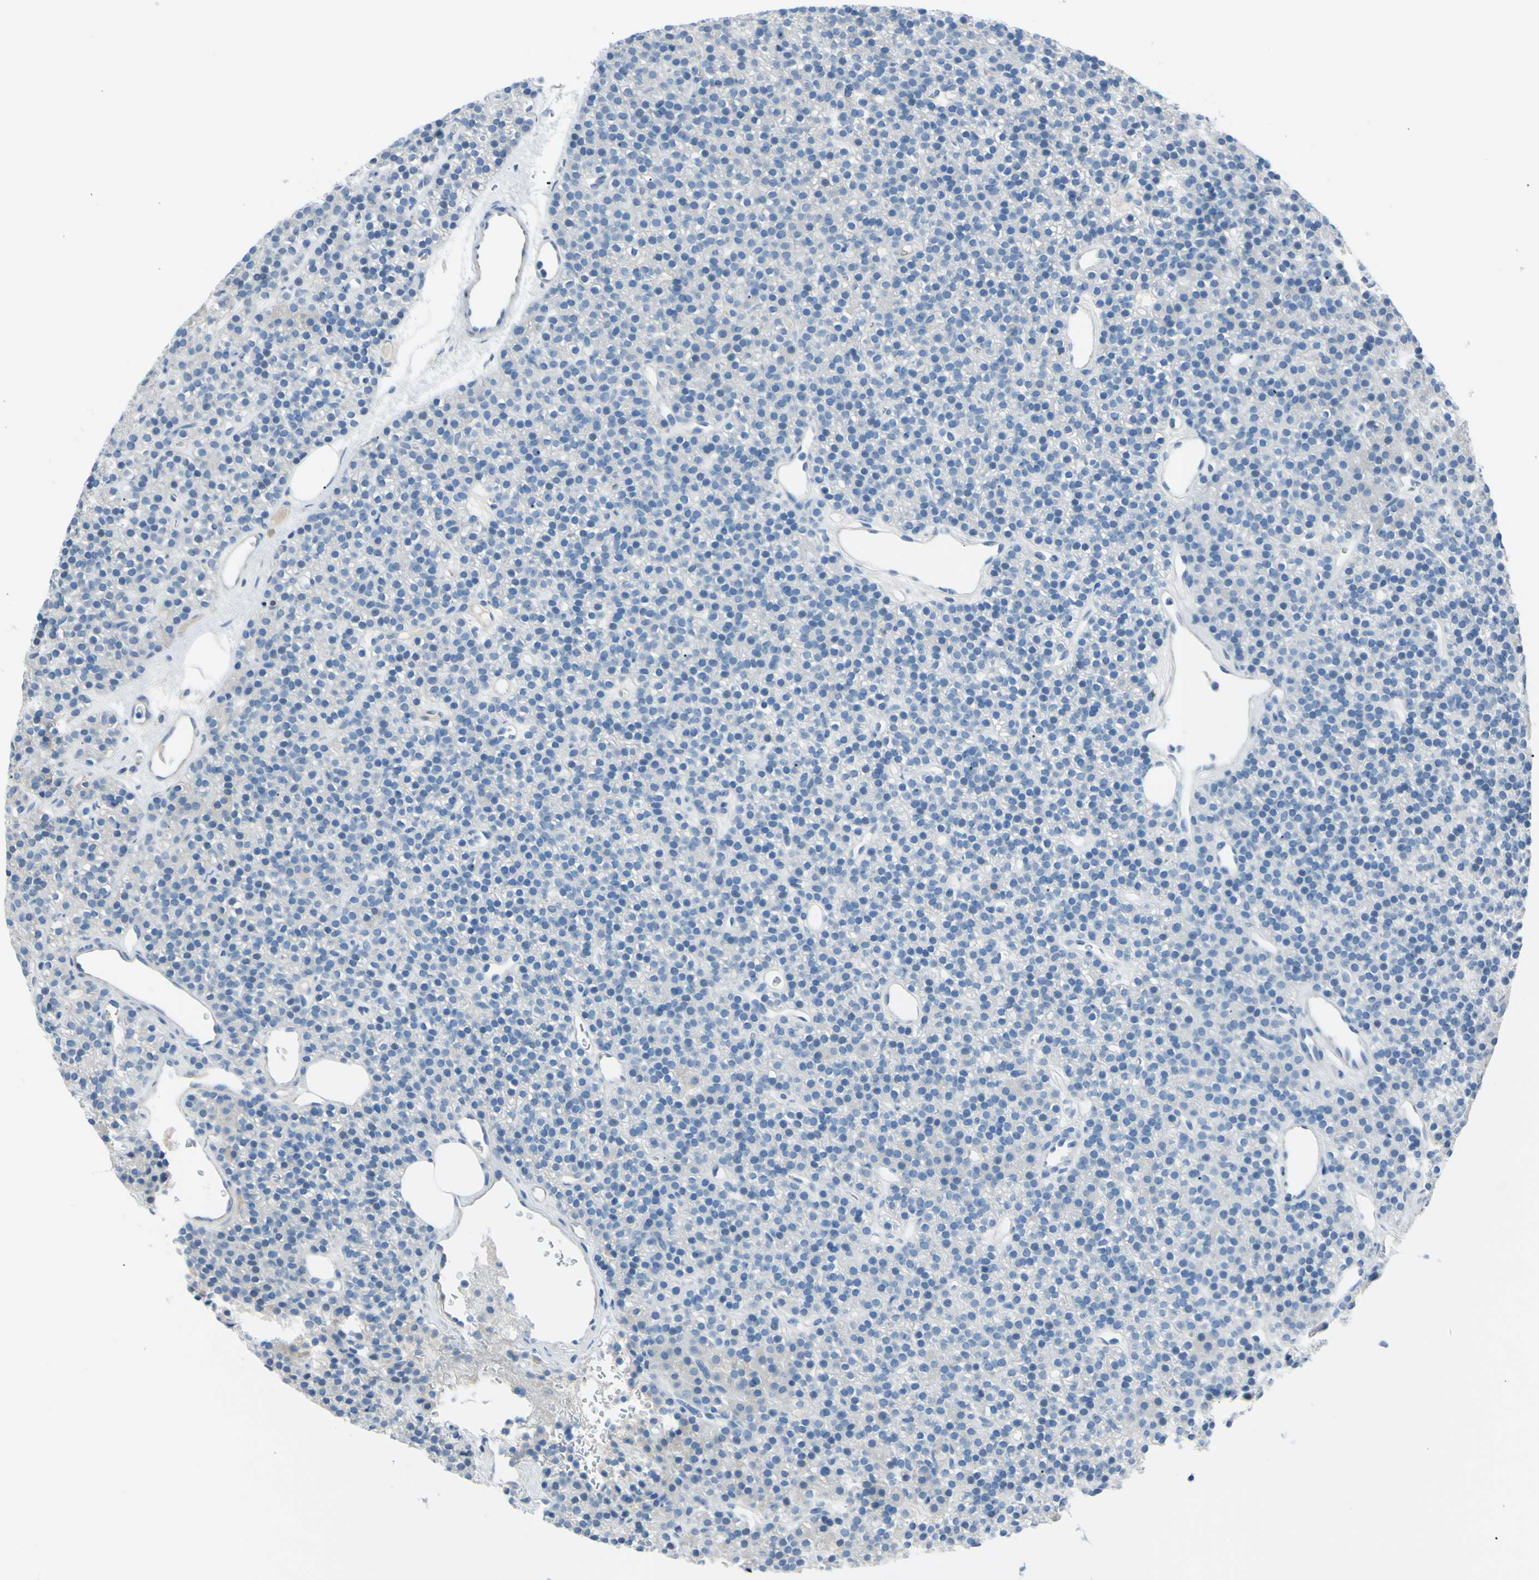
{"staining": {"intensity": "negative", "quantity": "none", "location": "none"}, "tissue": "parathyroid gland", "cell_type": "Glandular cells", "image_type": "normal", "snomed": [{"axis": "morphology", "description": "Normal tissue, NOS"}, {"axis": "morphology", "description": "Hyperplasia, NOS"}, {"axis": "topography", "description": "Parathyroid gland"}], "caption": "DAB immunohistochemical staining of benign human parathyroid gland exhibits no significant expression in glandular cells.", "gene": "TFPI2", "patient": {"sex": "male", "age": 44}}